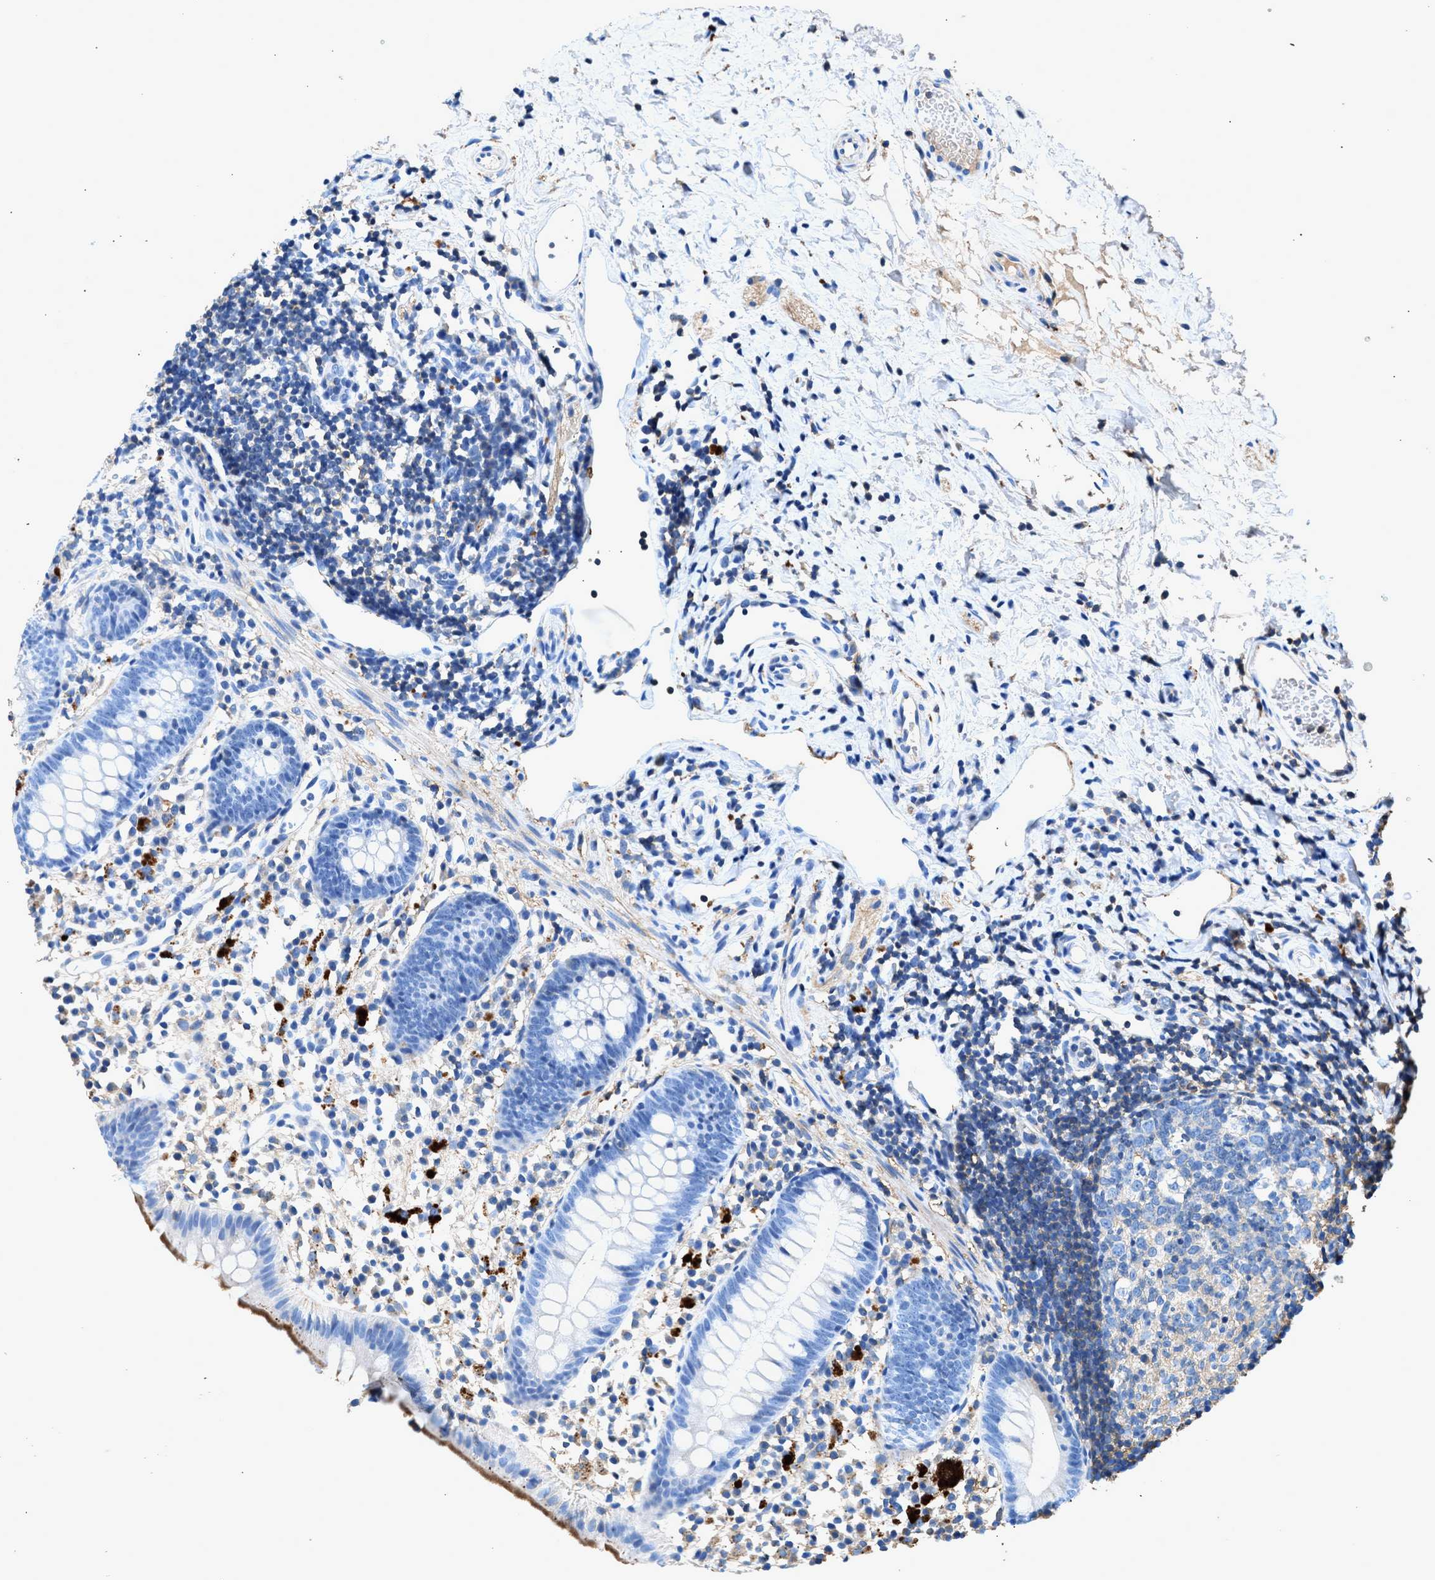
{"staining": {"intensity": "negative", "quantity": "none", "location": "none"}, "tissue": "appendix", "cell_type": "Glandular cells", "image_type": "normal", "snomed": [{"axis": "morphology", "description": "Normal tissue, NOS"}, {"axis": "topography", "description": "Appendix"}], "caption": "DAB immunohistochemical staining of normal appendix exhibits no significant expression in glandular cells.", "gene": "KCNQ4", "patient": {"sex": "female", "age": 20}}